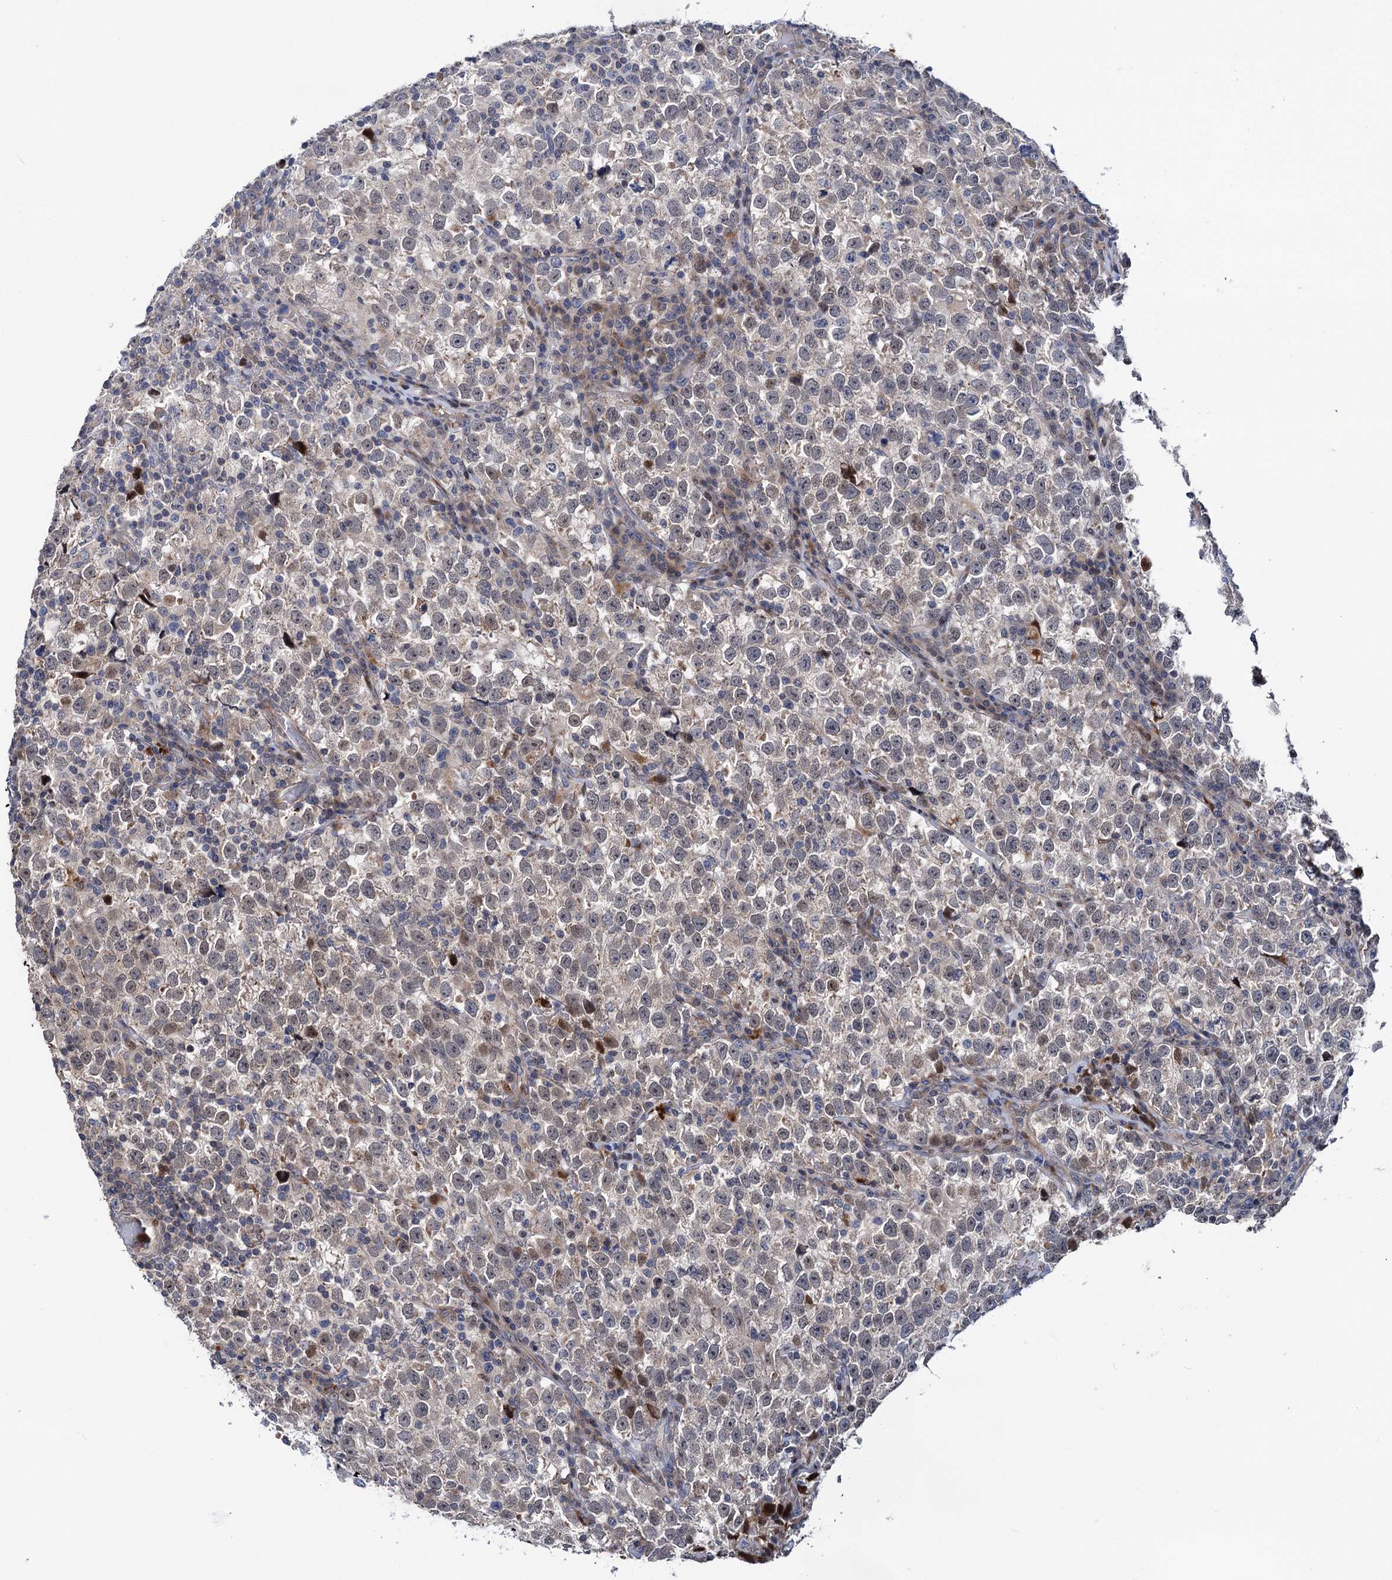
{"staining": {"intensity": "weak", "quantity": "25%-75%", "location": "cytoplasmic/membranous"}, "tissue": "testis cancer", "cell_type": "Tumor cells", "image_type": "cancer", "snomed": [{"axis": "morphology", "description": "Normal tissue, NOS"}, {"axis": "morphology", "description": "Seminoma, NOS"}, {"axis": "topography", "description": "Testis"}], "caption": "IHC (DAB (3,3'-diaminobenzidine)) staining of testis seminoma exhibits weak cytoplasmic/membranous protein expression in approximately 25%-75% of tumor cells. (Stains: DAB in brown, nuclei in blue, Microscopy: brightfield microscopy at high magnification).", "gene": "UBR1", "patient": {"sex": "male", "age": 43}}